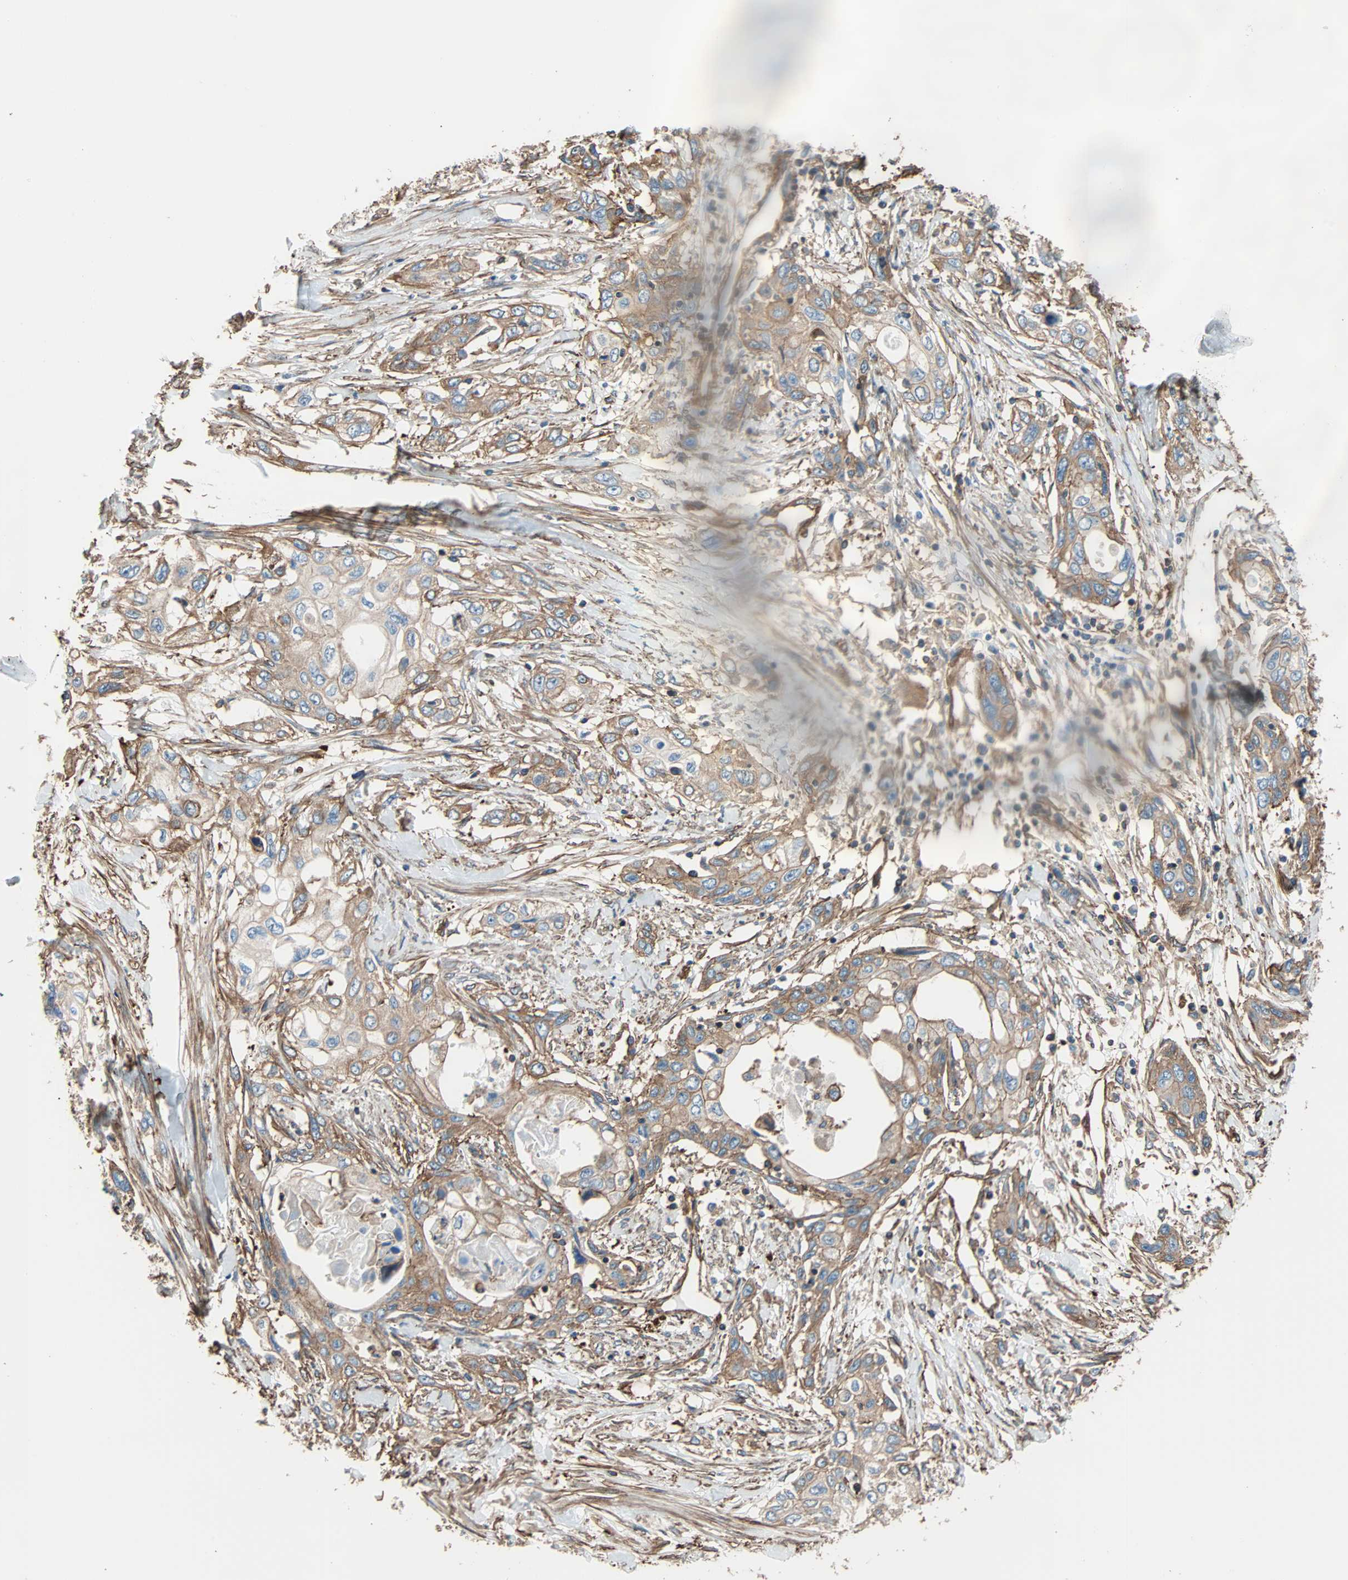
{"staining": {"intensity": "weak", "quantity": ">75%", "location": "cytoplasmic/membranous"}, "tissue": "pancreatic cancer", "cell_type": "Tumor cells", "image_type": "cancer", "snomed": [{"axis": "morphology", "description": "Adenocarcinoma, NOS"}, {"axis": "topography", "description": "Pancreas"}], "caption": "Pancreatic cancer (adenocarcinoma) stained for a protein displays weak cytoplasmic/membranous positivity in tumor cells.", "gene": "GALNT10", "patient": {"sex": "female", "age": 70}}